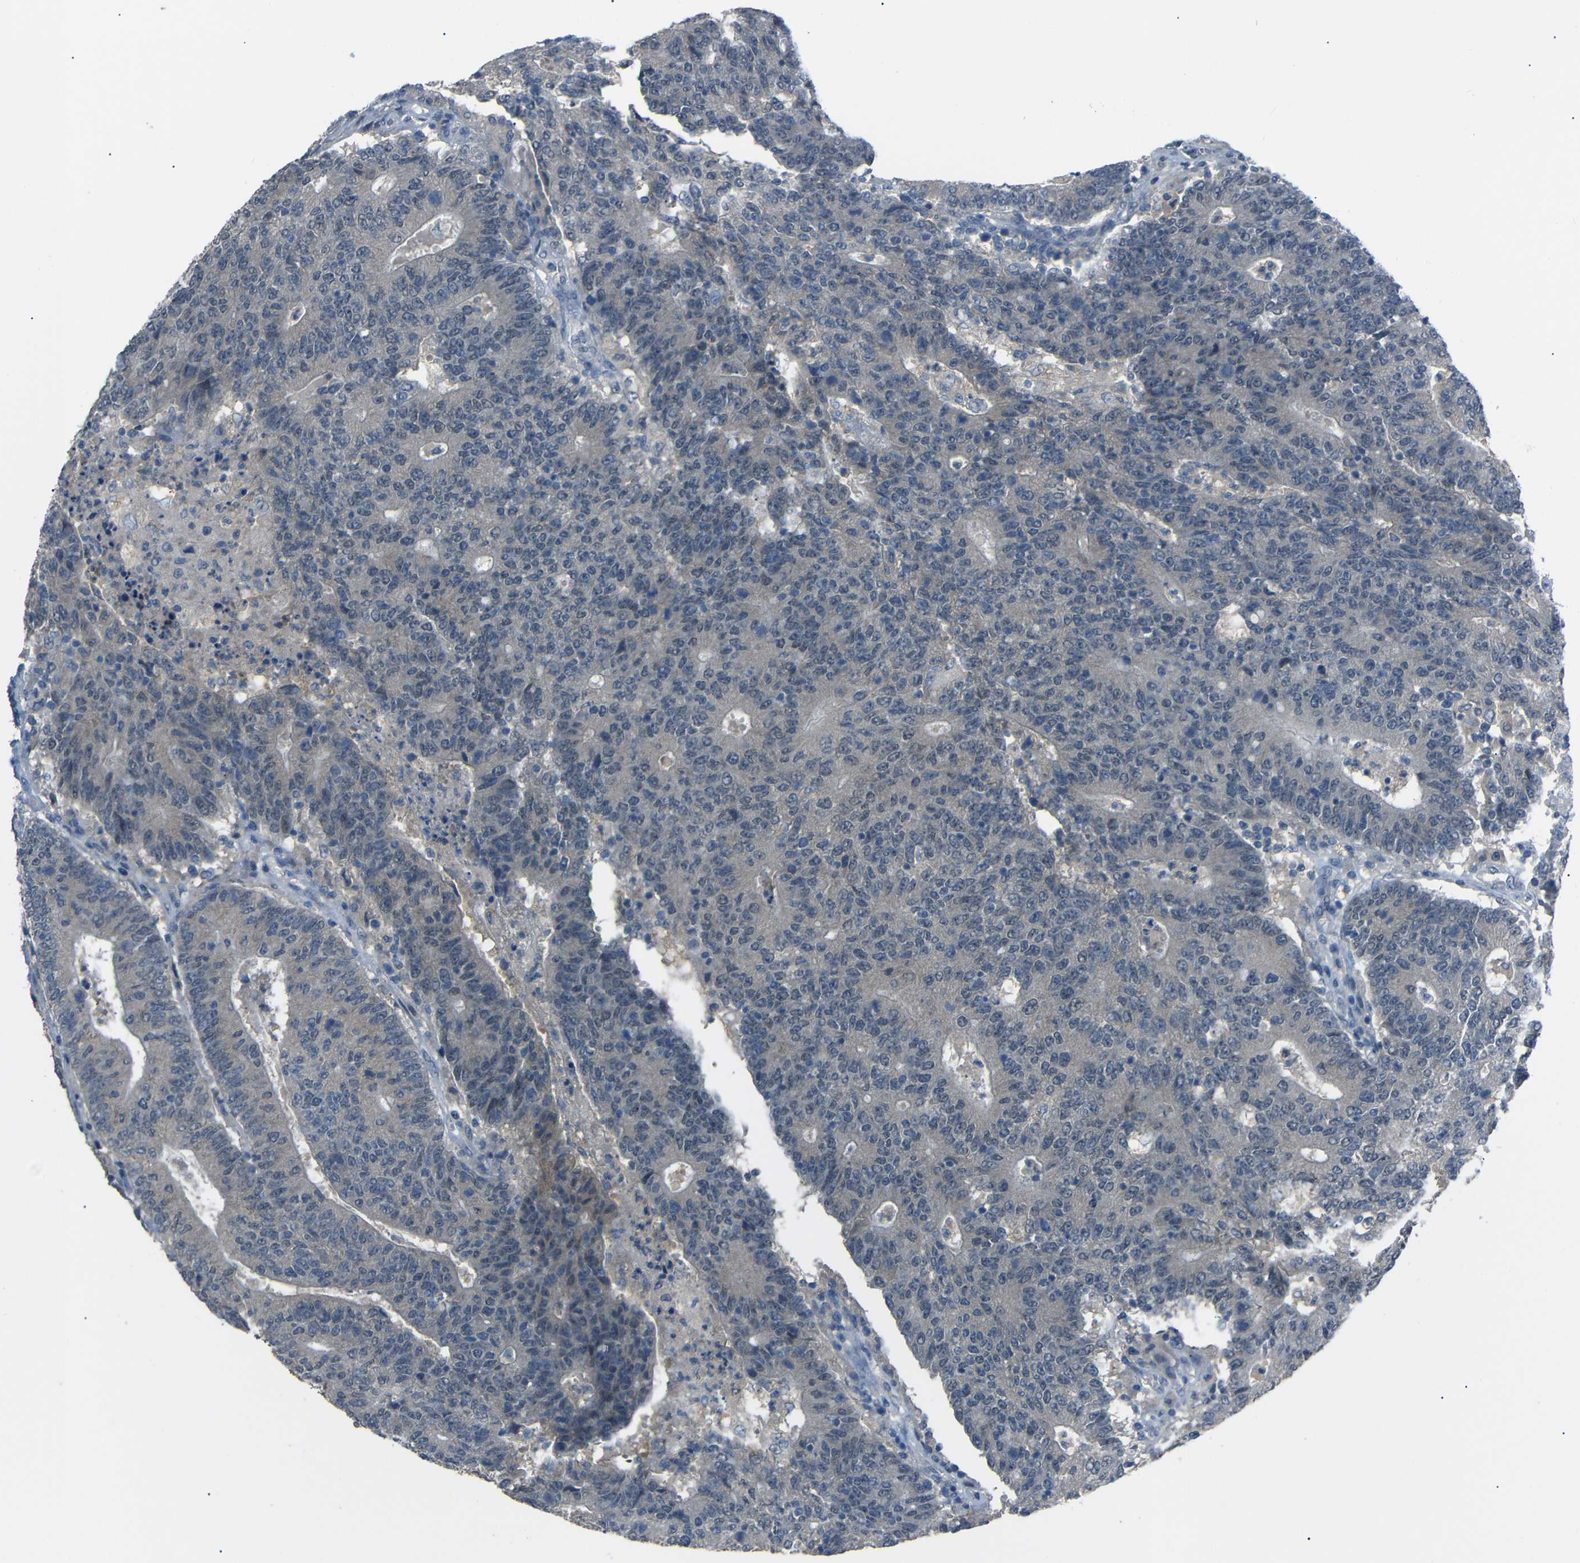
{"staining": {"intensity": "negative", "quantity": "none", "location": "none"}, "tissue": "colorectal cancer", "cell_type": "Tumor cells", "image_type": "cancer", "snomed": [{"axis": "morphology", "description": "Normal tissue, NOS"}, {"axis": "morphology", "description": "Adenocarcinoma, NOS"}, {"axis": "topography", "description": "Colon"}], "caption": "High magnification brightfield microscopy of colorectal cancer stained with DAB (brown) and counterstained with hematoxylin (blue): tumor cells show no significant staining.", "gene": "C6orf89", "patient": {"sex": "female", "age": 75}}